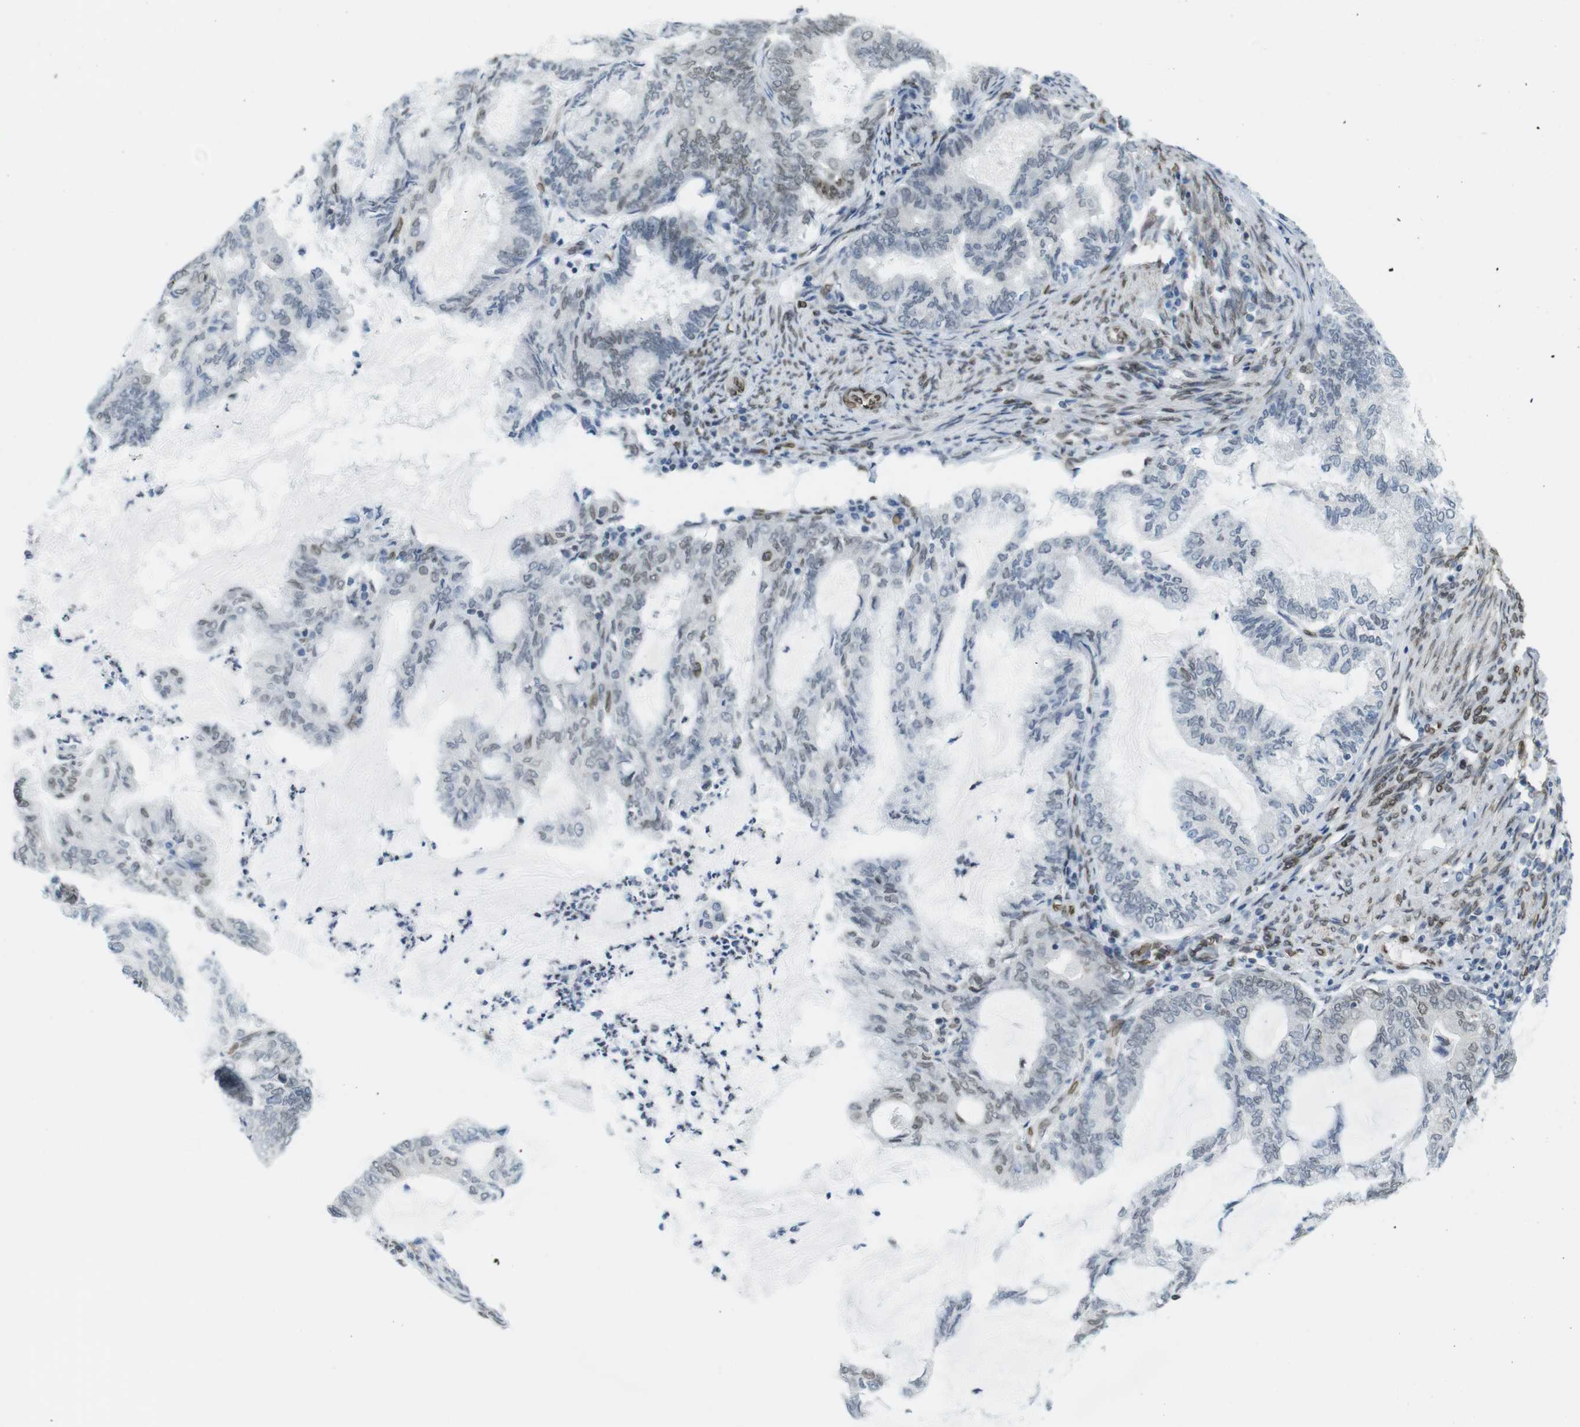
{"staining": {"intensity": "weak", "quantity": "<25%", "location": "cytoplasmic/membranous,nuclear"}, "tissue": "endometrial cancer", "cell_type": "Tumor cells", "image_type": "cancer", "snomed": [{"axis": "morphology", "description": "Adenocarcinoma, NOS"}, {"axis": "topography", "description": "Endometrium"}], "caption": "High magnification brightfield microscopy of endometrial adenocarcinoma stained with DAB (brown) and counterstained with hematoxylin (blue): tumor cells show no significant staining.", "gene": "ARL6IP6", "patient": {"sex": "female", "age": 86}}